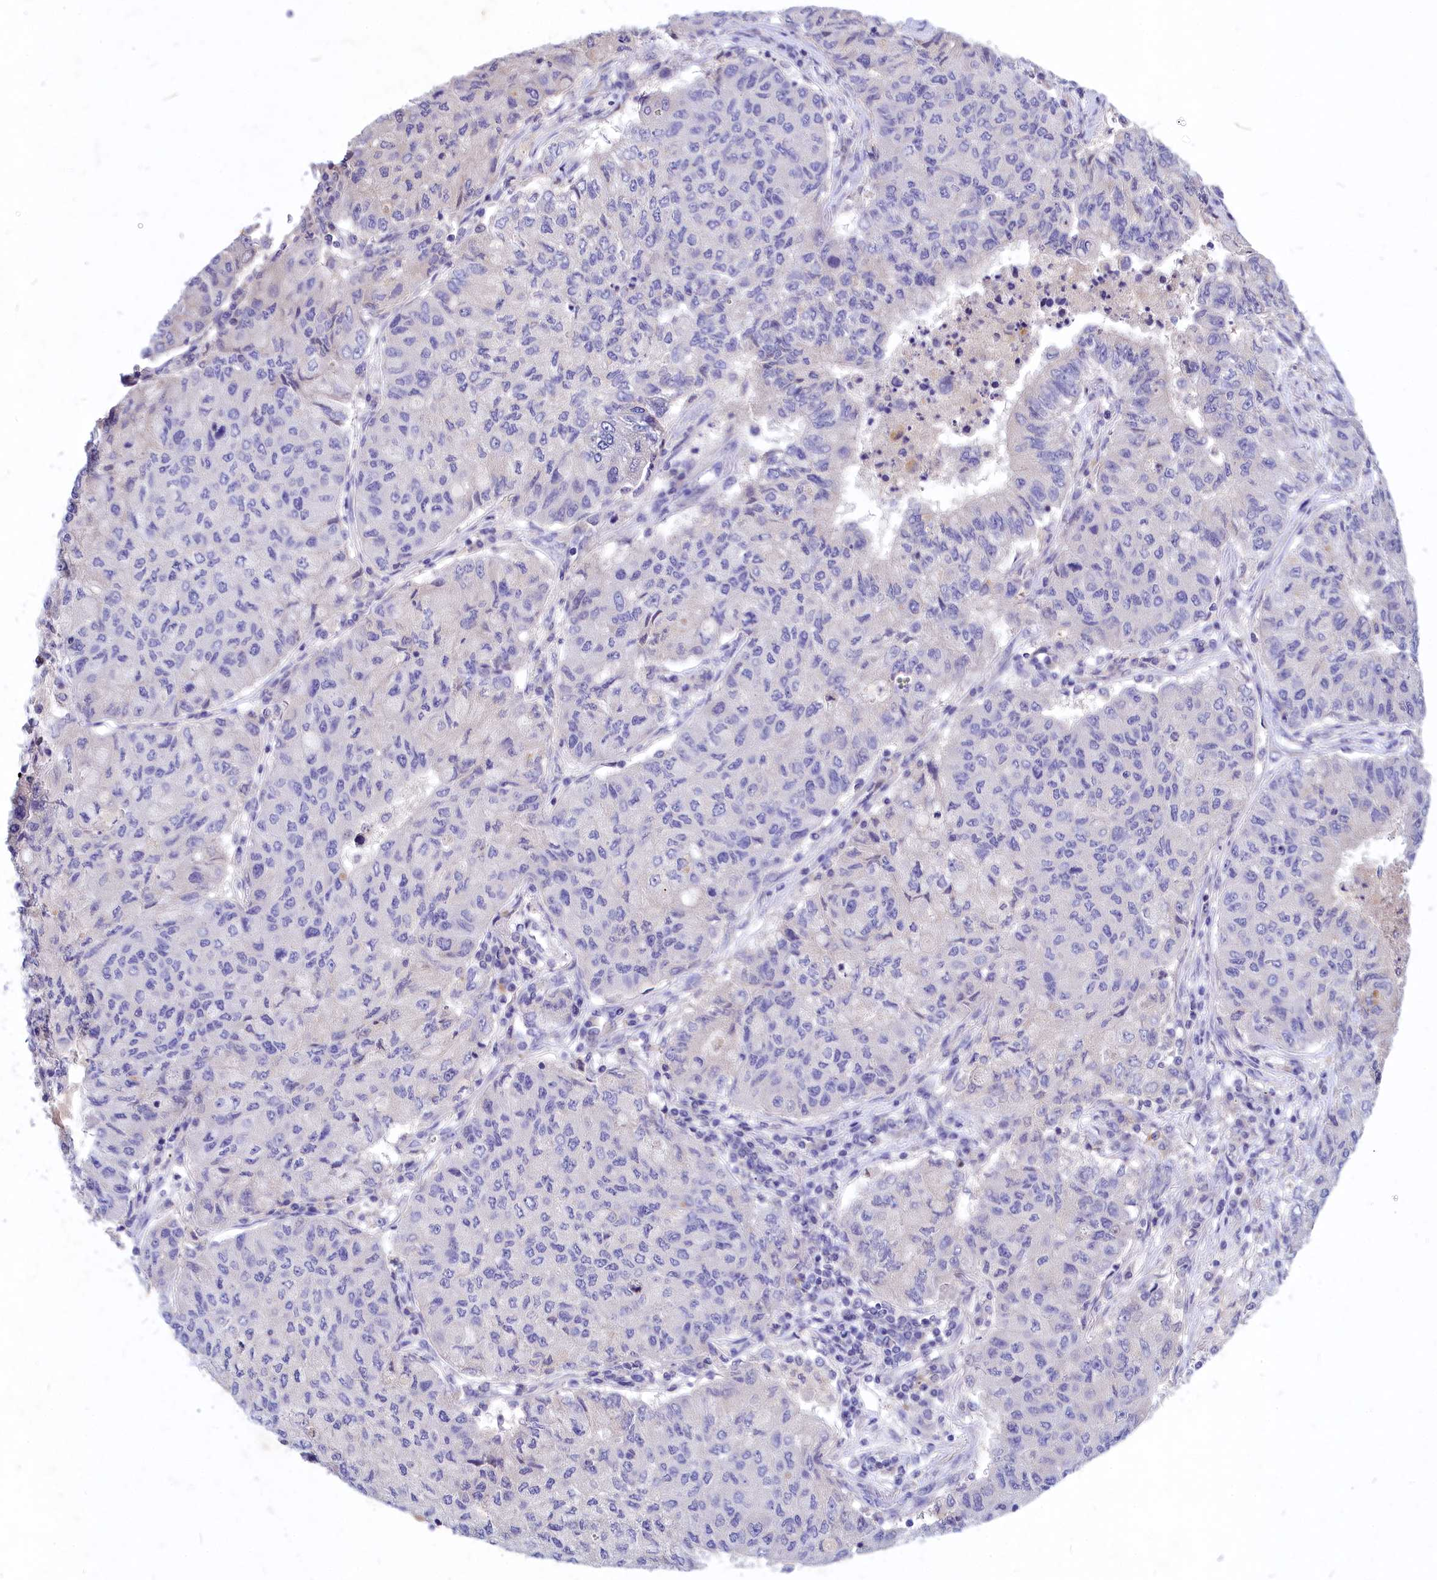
{"staining": {"intensity": "negative", "quantity": "none", "location": "none"}, "tissue": "lung cancer", "cell_type": "Tumor cells", "image_type": "cancer", "snomed": [{"axis": "morphology", "description": "Squamous cell carcinoma, NOS"}, {"axis": "topography", "description": "Lung"}], "caption": "Lung cancer (squamous cell carcinoma) was stained to show a protein in brown. There is no significant staining in tumor cells. (DAB (3,3'-diaminobenzidine) immunohistochemistry (IHC) visualized using brightfield microscopy, high magnification).", "gene": "DEFB119", "patient": {"sex": "male", "age": 74}}